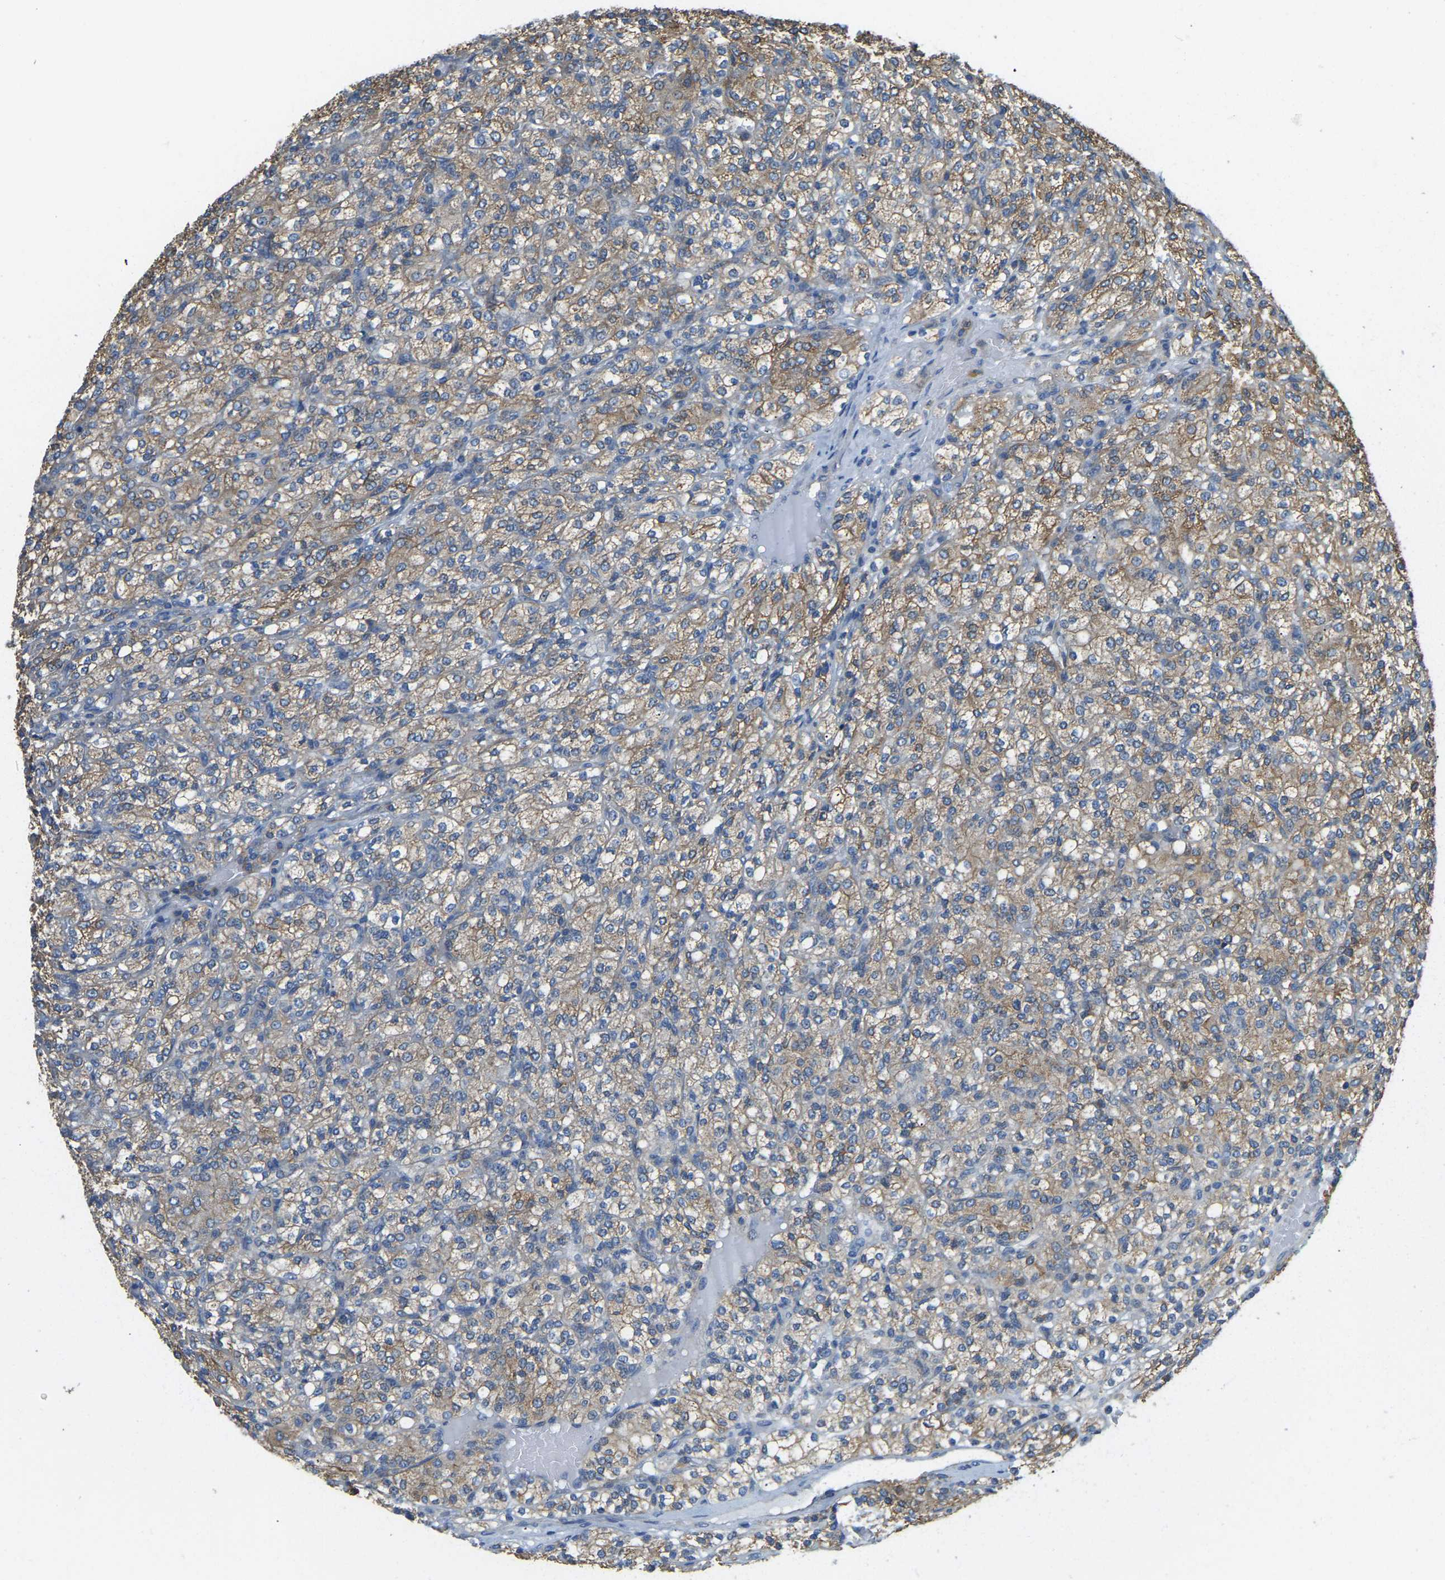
{"staining": {"intensity": "moderate", "quantity": ">75%", "location": "cytoplasmic/membranous"}, "tissue": "renal cancer", "cell_type": "Tumor cells", "image_type": "cancer", "snomed": [{"axis": "morphology", "description": "Adenocarcinoma, NOS"}, {"axis": "topography", "description": "Kidney"}], "caption": "This photomicrograph demonstrates renal adenocarcinoma stained with immunohistochemistry to label a protein in brown. The cytoplasmic/membranous of tumor cells show moderate positivity for the protein. Nuclei are counter-stained blue.", "gene": "AHNAK", "patient": {"sex": "male", "age": 77}}